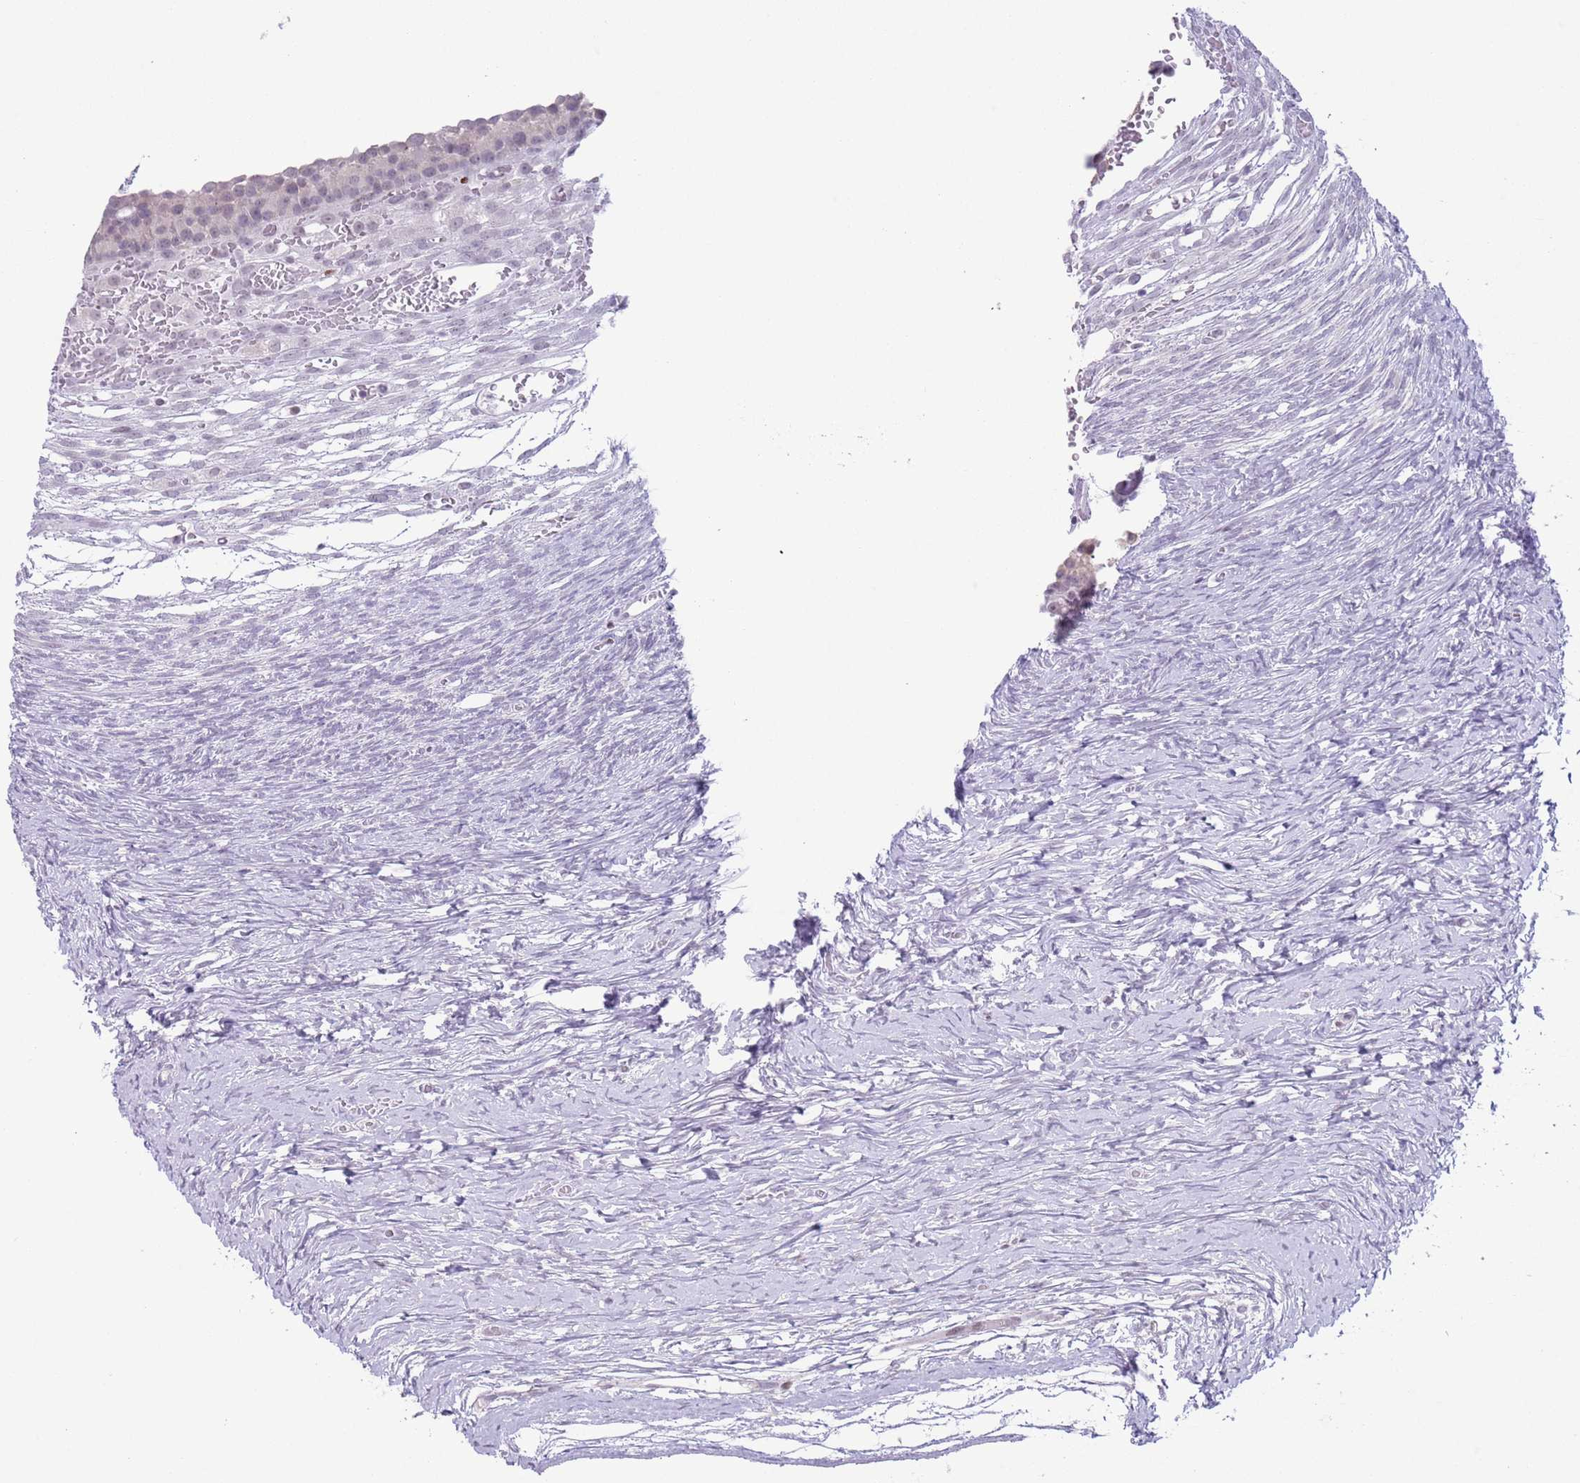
{"staining": {"intensity": "negative", "quantity": "none", "location": "none"}, "tissue": "ovary", "cell_type": "Ovarian stroma cells", "image_type": "normal", "snomed": [{"axis": "morphology", "description": "Normal tissue, NOS"}, {"axis": "topography", "description": "Ovary"}], "caption": "Protein analysis of unremarkable ovary reveals no significant positivity in ovarian stroma cells. (Immunohistochemistry, brightfield microscopy, high magnification).", "gene": "MFSD10", "patient": {"sex": "female", "age": 39}}